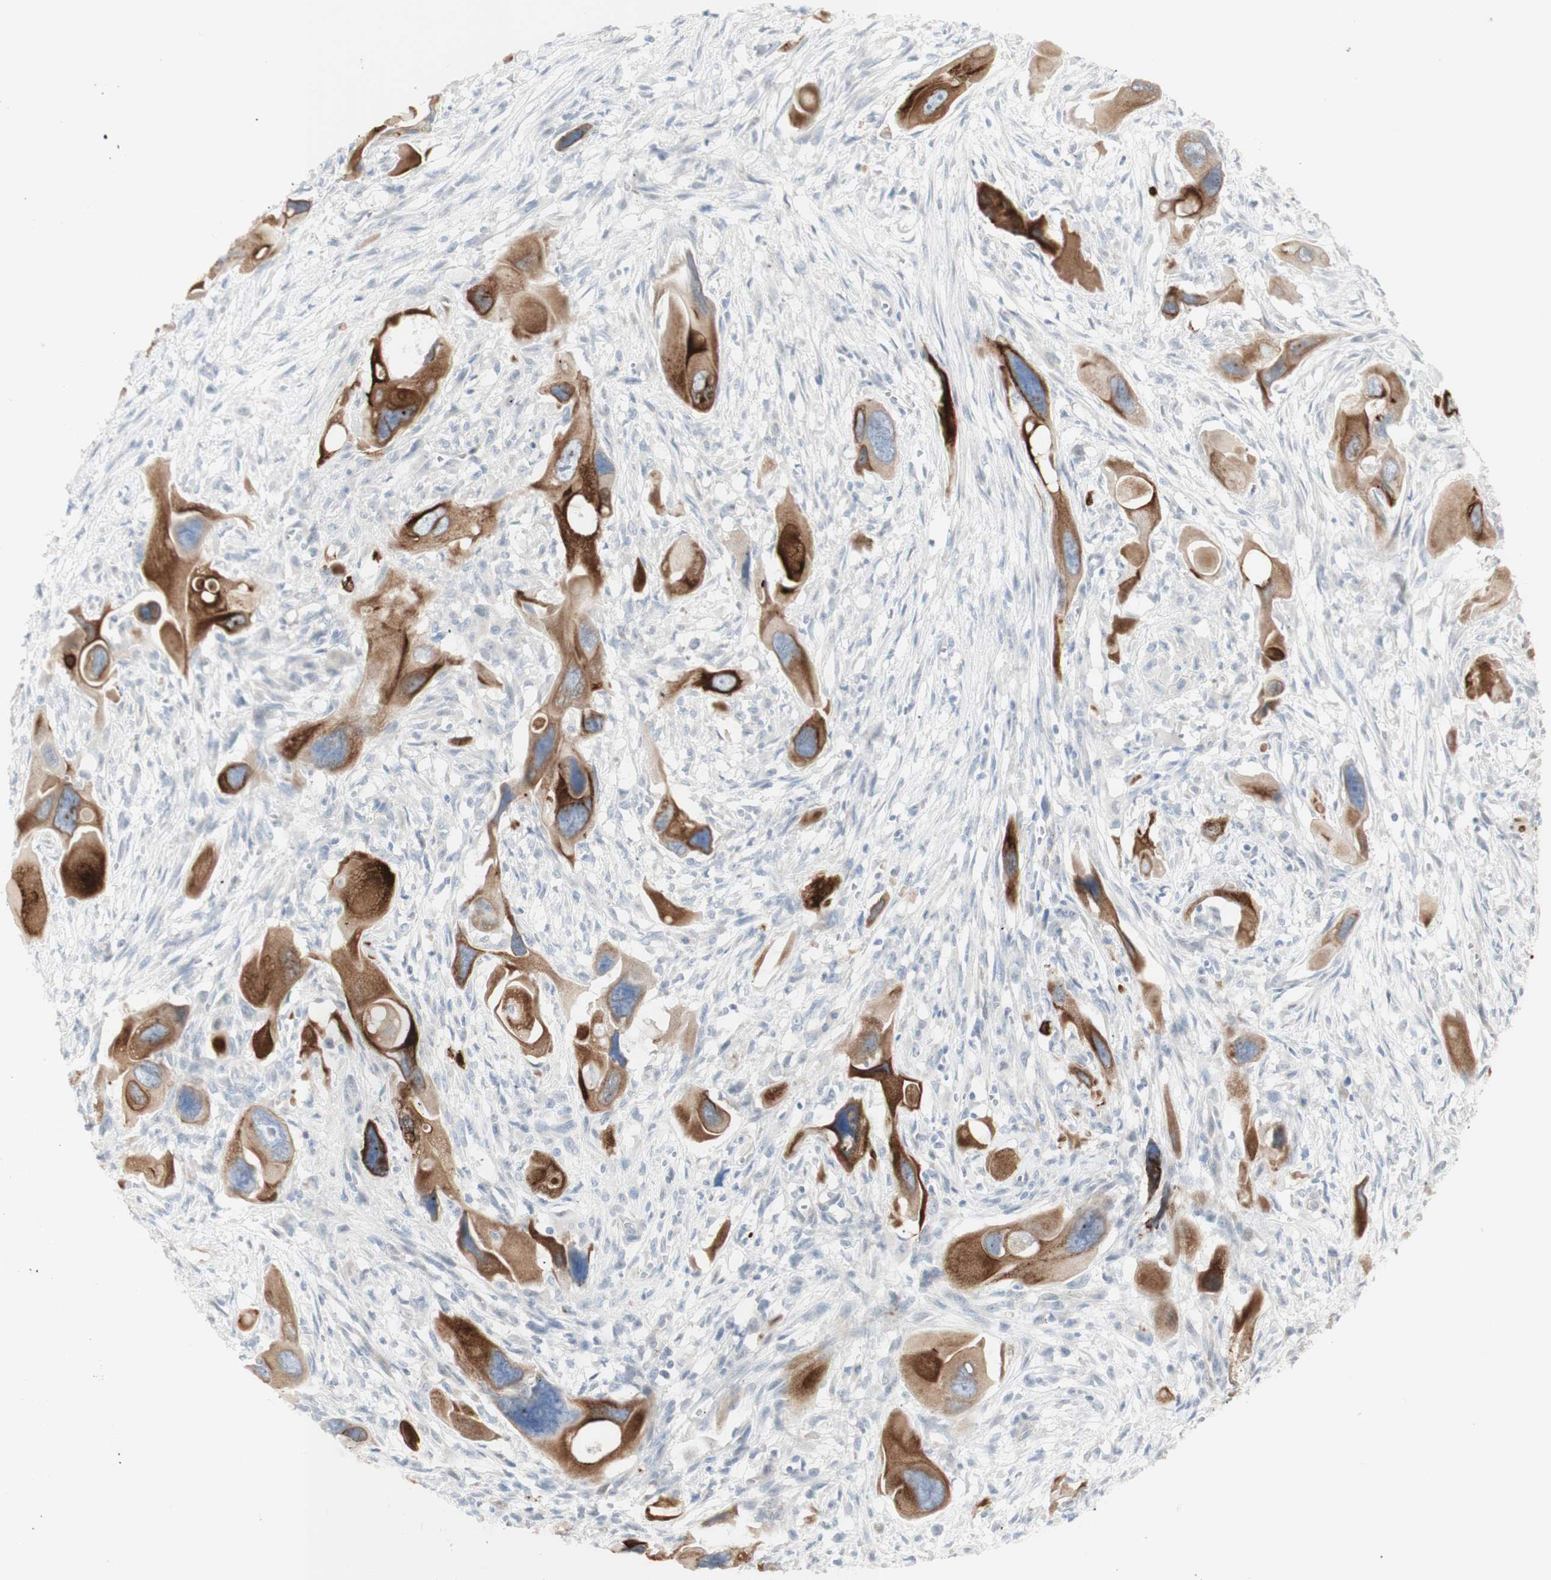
{"staining": {"intensity": "moderate", "quantity": ">75%", "location": "cytoplasmic/membranous"}, "tissue": "pancreatic cancer", "cell_type": "Tumor cells", "image_type": "cancer", "snomed": [{"axis": "morphology", "description": "Adenocarcinoma, NOS"}, {"axis": "topography", "description": "Pancreas"}], "caption": "Tumor cells exhibit moderate cytoplasmic/membranous expression in about >75% of cells in pancreatic cancer (adenocarcinoma). Nuclei are stained in blue.", "gene": "NDST4", "patient": {"sex": "male", "age": 73}}